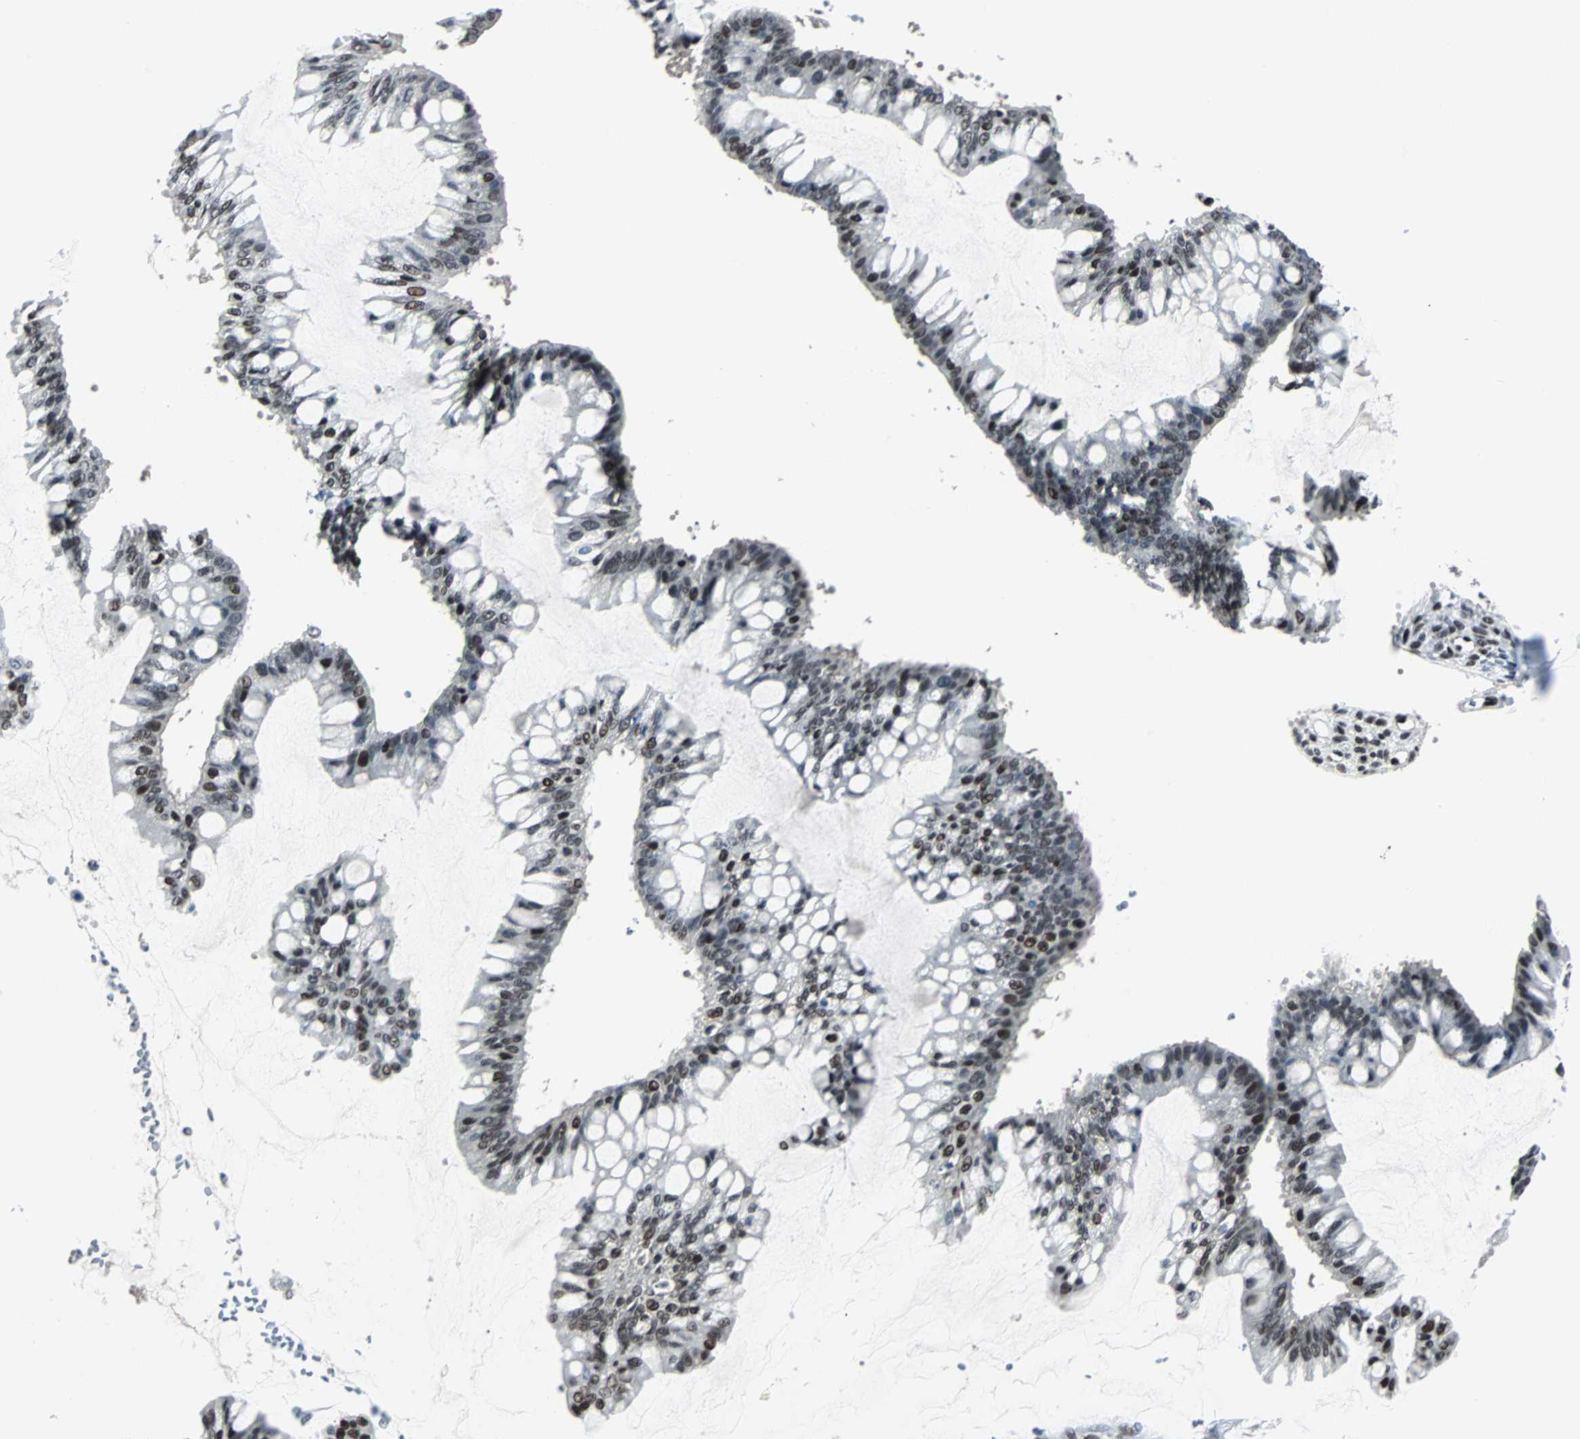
{"staining": {"intensity": "moderate", "quantity": "25%-75%", "location": "nuclear"}, "tissue": "ovarian cancer", "cell_type": "Tumor cells", "image_type": "cancer", "snomed": [{"axis": "morphology", "description": "Cystadenocarcinoma, mucinous, NOS"}, {"axis": "topography", "description": "Ovary"}], "caption": "This is a histology image of immunohistochemistry (IHC) staining of ovarian mucinous cystadenocarcinoma, which shows moderate expression in the nuclear of tumor cells.", "gene": "MEF2D", "patient": {"sex": "female", "age": 73}}